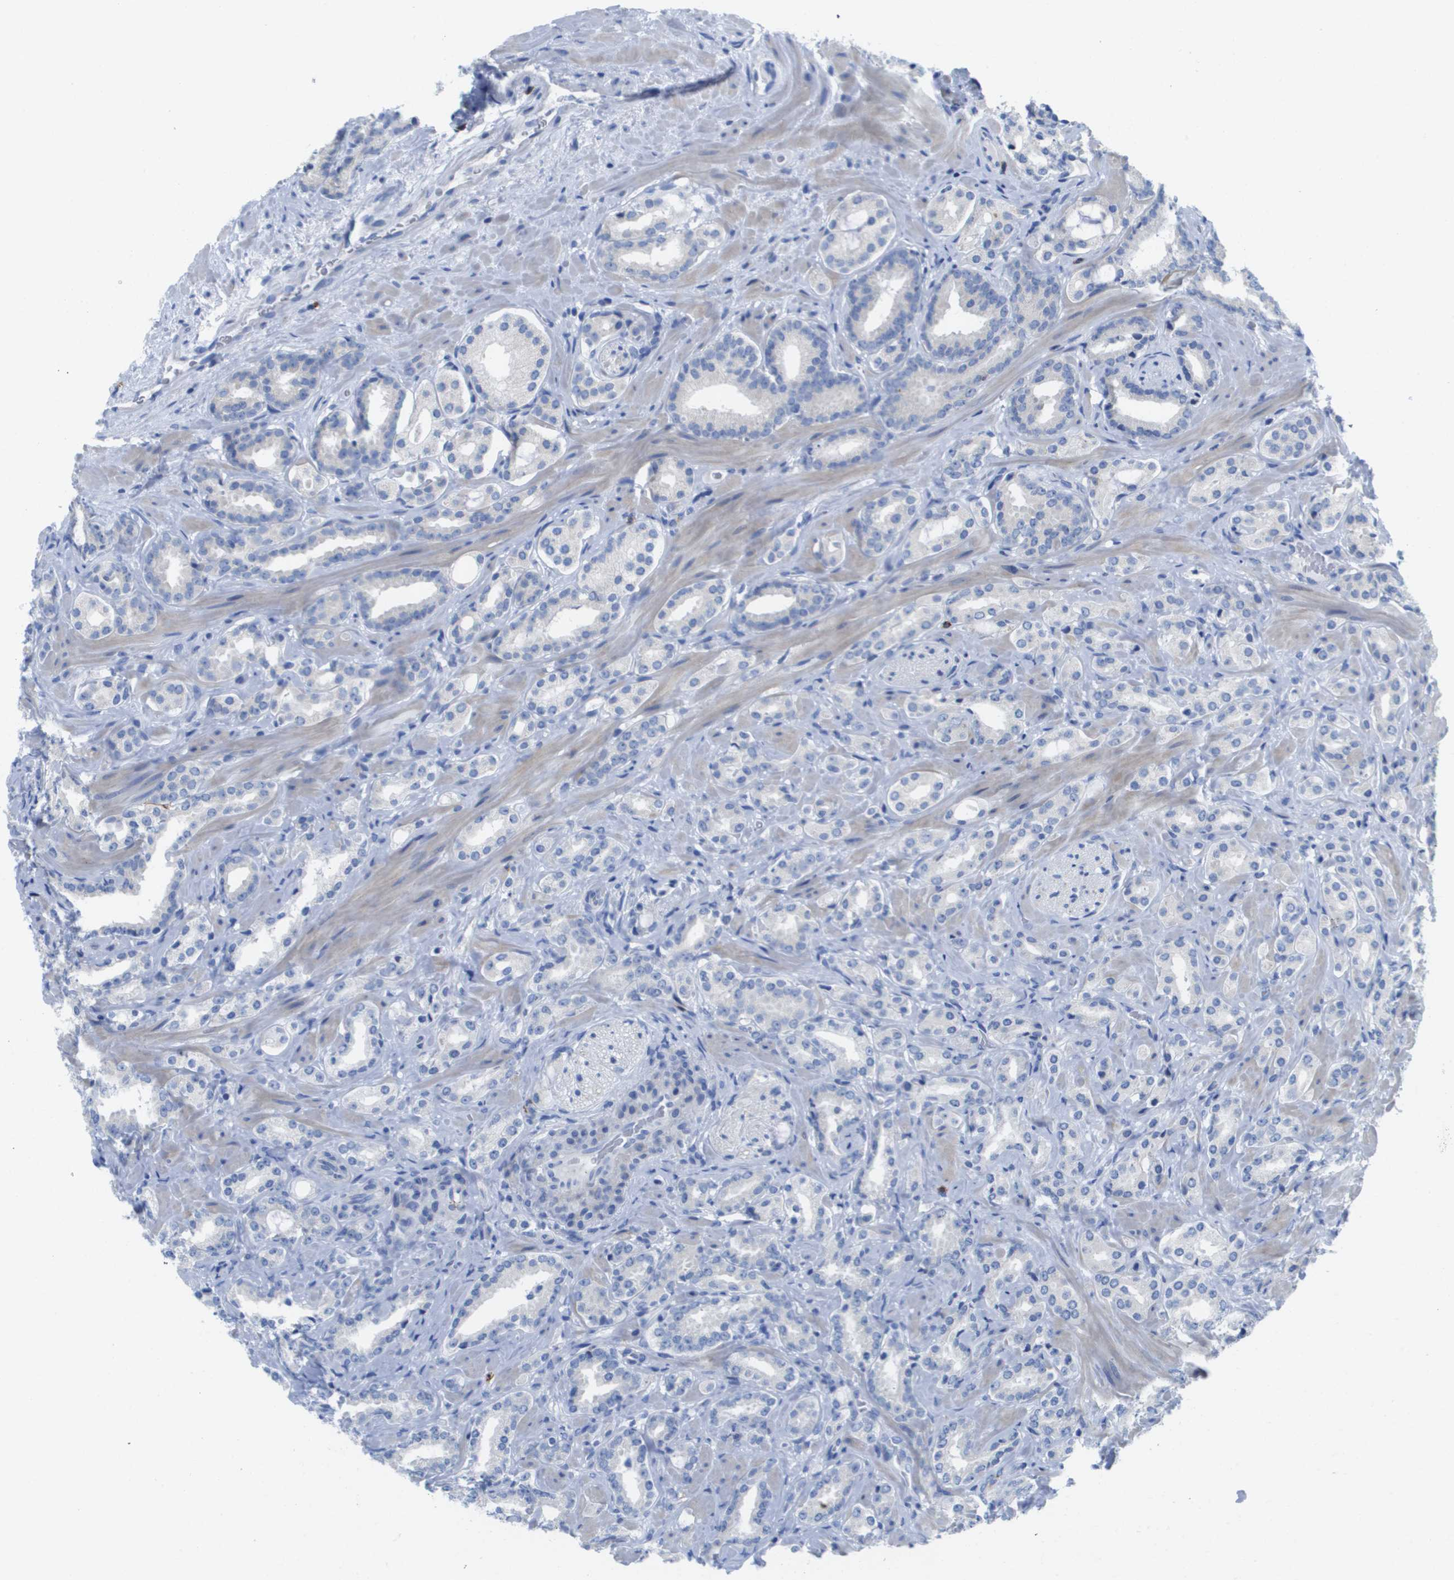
{"staining": {"intensity": "negative", "quantity": "none", "location": "none"}, "tissue": "prostate cancer", "cell_type": "Tumor cells", "image_type": "cancer", "snomed": [{"axis": "morphology", "description": "Adenocarcinoma, High grade"}, {"axis": "topography", "description": "Prostate"}], "caption": "Tumor cells show no significant expression in prostate high-grade adenocarcinoma.", "gene": "MS4A1", "patient": {"sex": "male", "age": 64}}